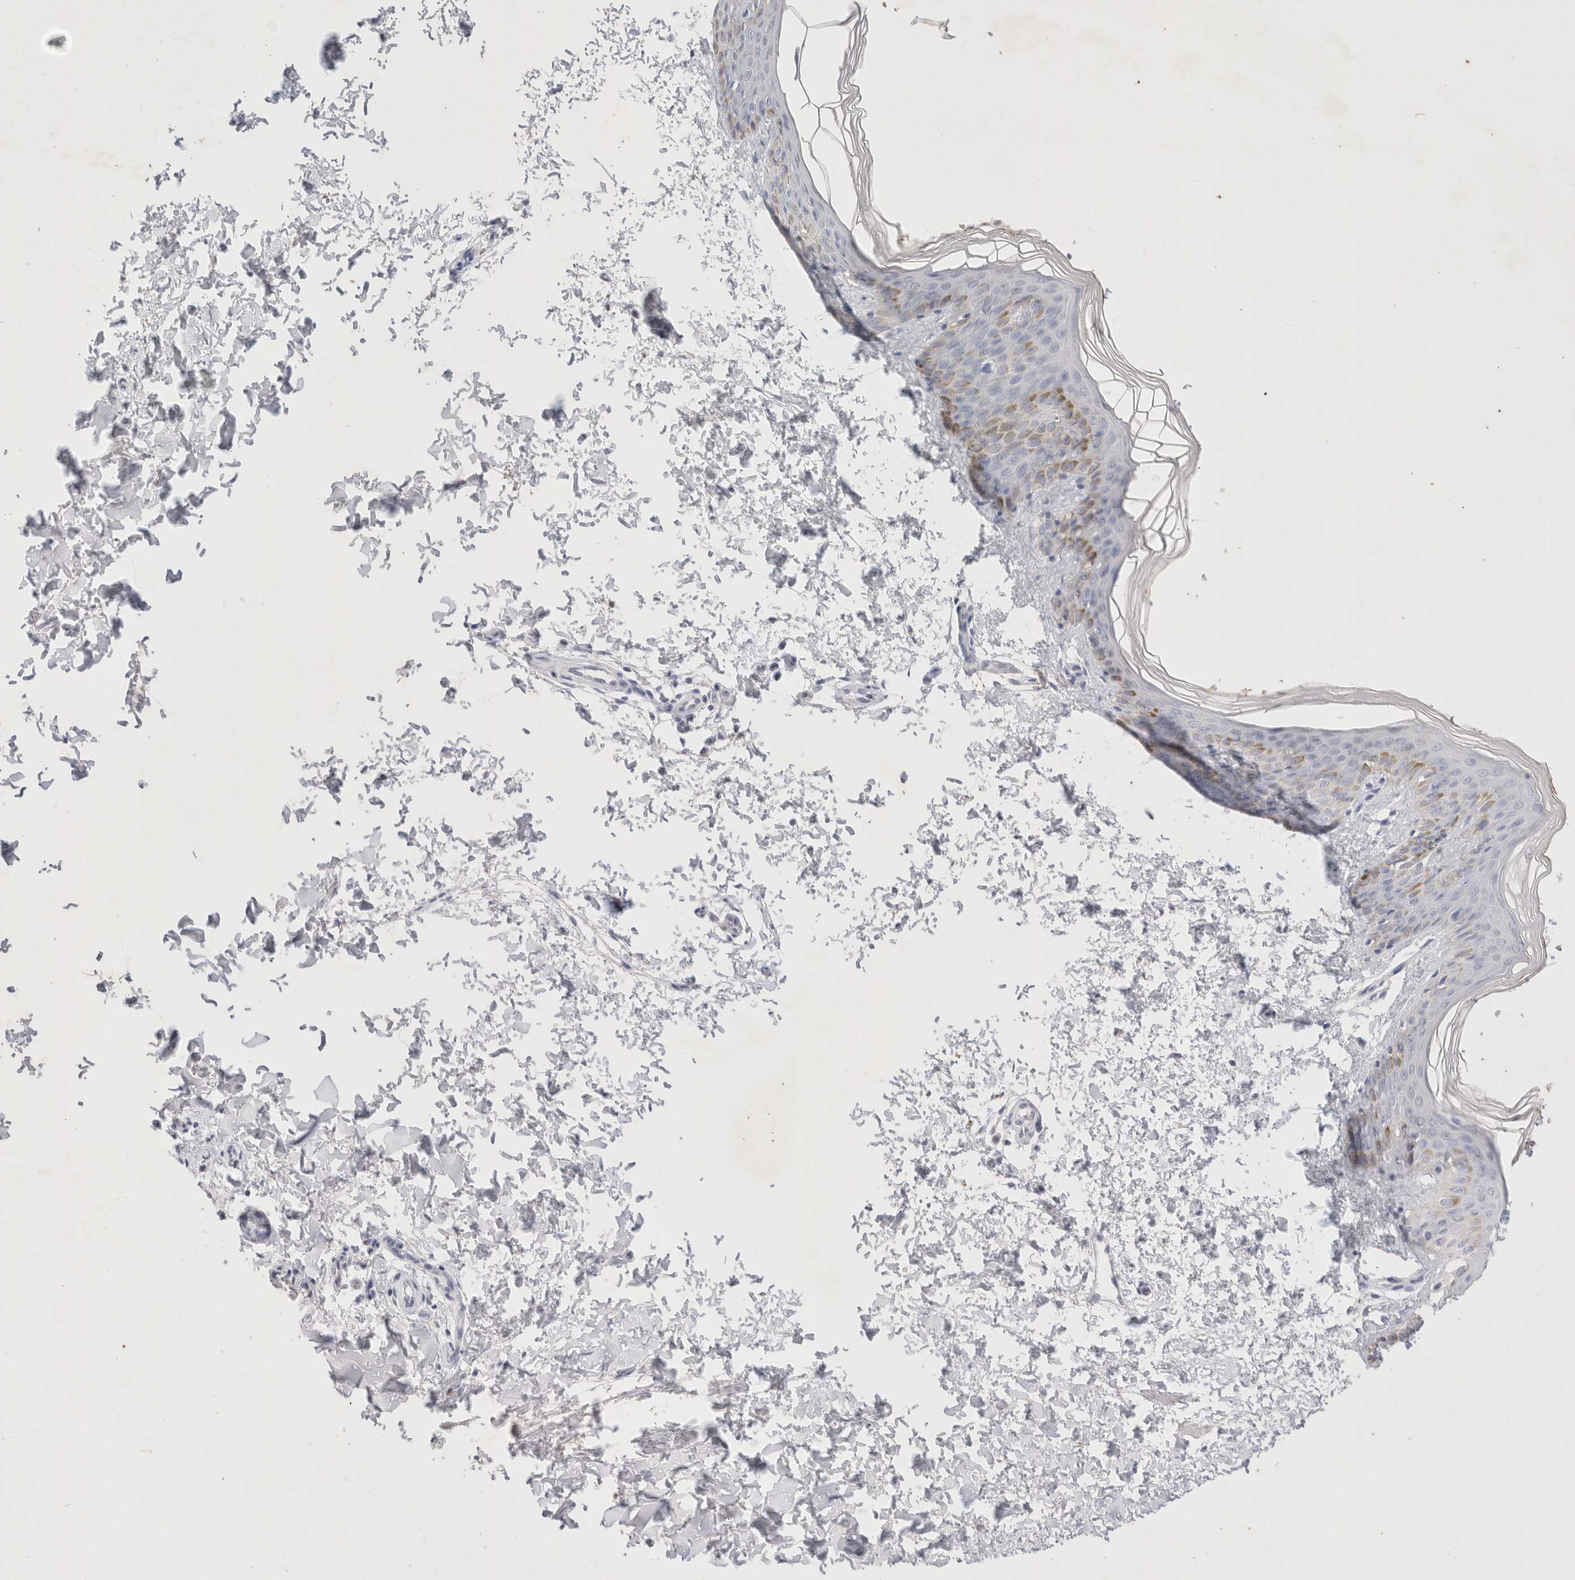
{"staining": {"intensity": "negative", "quantity": "none", "location": "none"}, "tissue": "skin", "cell_type": "Fibroblasts", "image_type": "normal", "snomed": [{"axis": "morphology", "description": "Normal tissue, NOS"}, {"axis": "morphology", "description": "Neoplasm, benign, NOS"}, {"axis": "topography", "description": "Skin"}, {"axis": "topography", "description": "Soft tissue"}], "caption": "Protein analysis of benign skin demonstrates no significant expression in fibroblasts.", "gene": "EPCAM", "patient": {"sex": "male", "age": 26}}